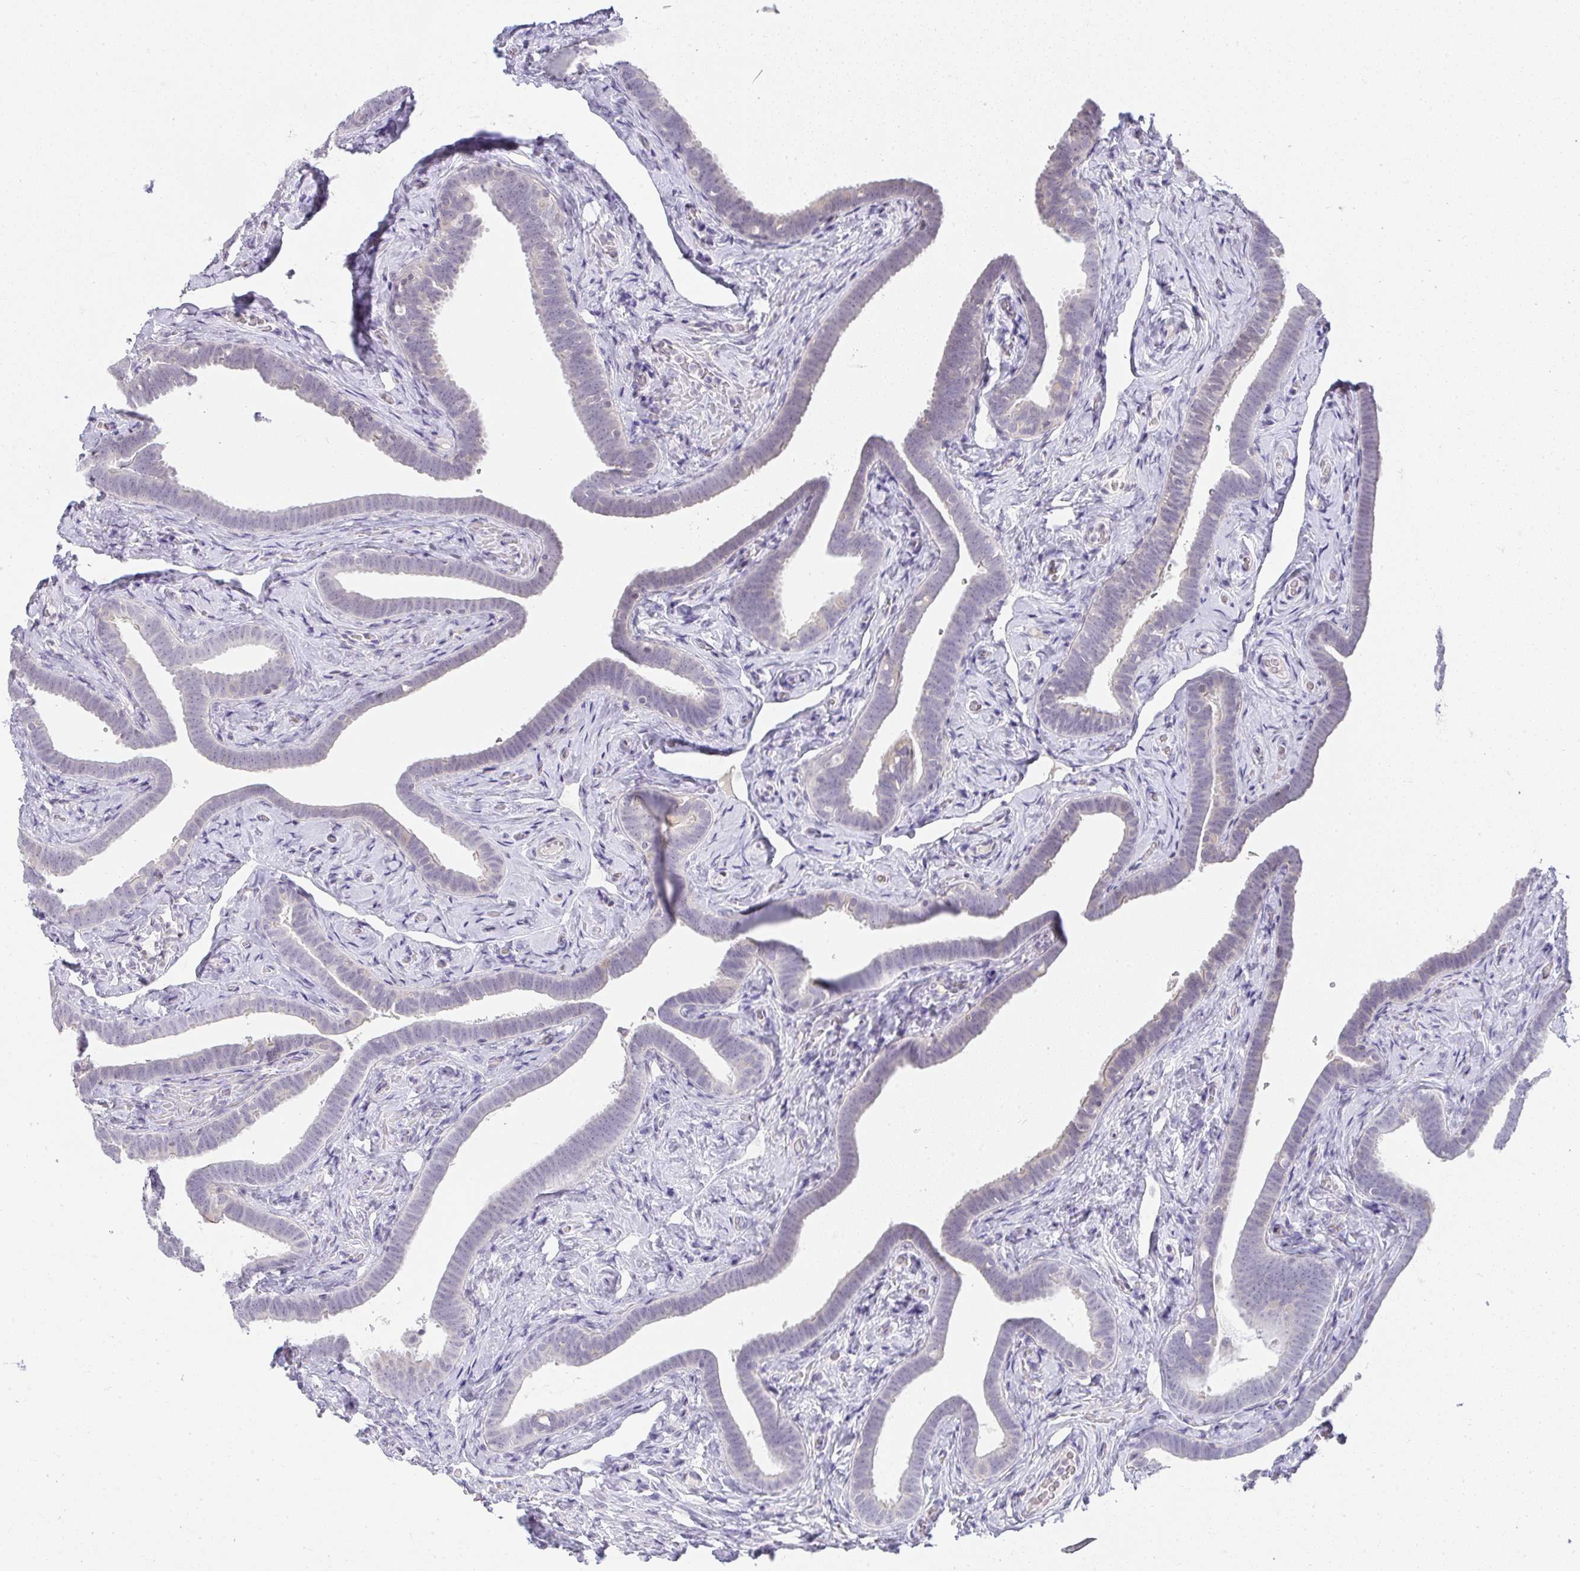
{"staining": {"intensity": "negative", "quantity": "none", "location": "none"}, "tissue": "fallopian tube", "cell_type": "Glandular cells", "image_type": "normal", "snomed": [{"axis": "morphology", "description": "Normal tissue, NOS"}, {"axis": "topography", "description": "Fallopian tube"}], "caption": "Protein analysis of normal fallopian tube reveals no significant staining in glandular cells. The staining is performed using DAB (3,3'-diaminobenzidine) brown chromogen with nuclei counter-stained in using hematoxylin.", "gene": "CACNA1S", "patient": {"sex": "female", "age": 69}}